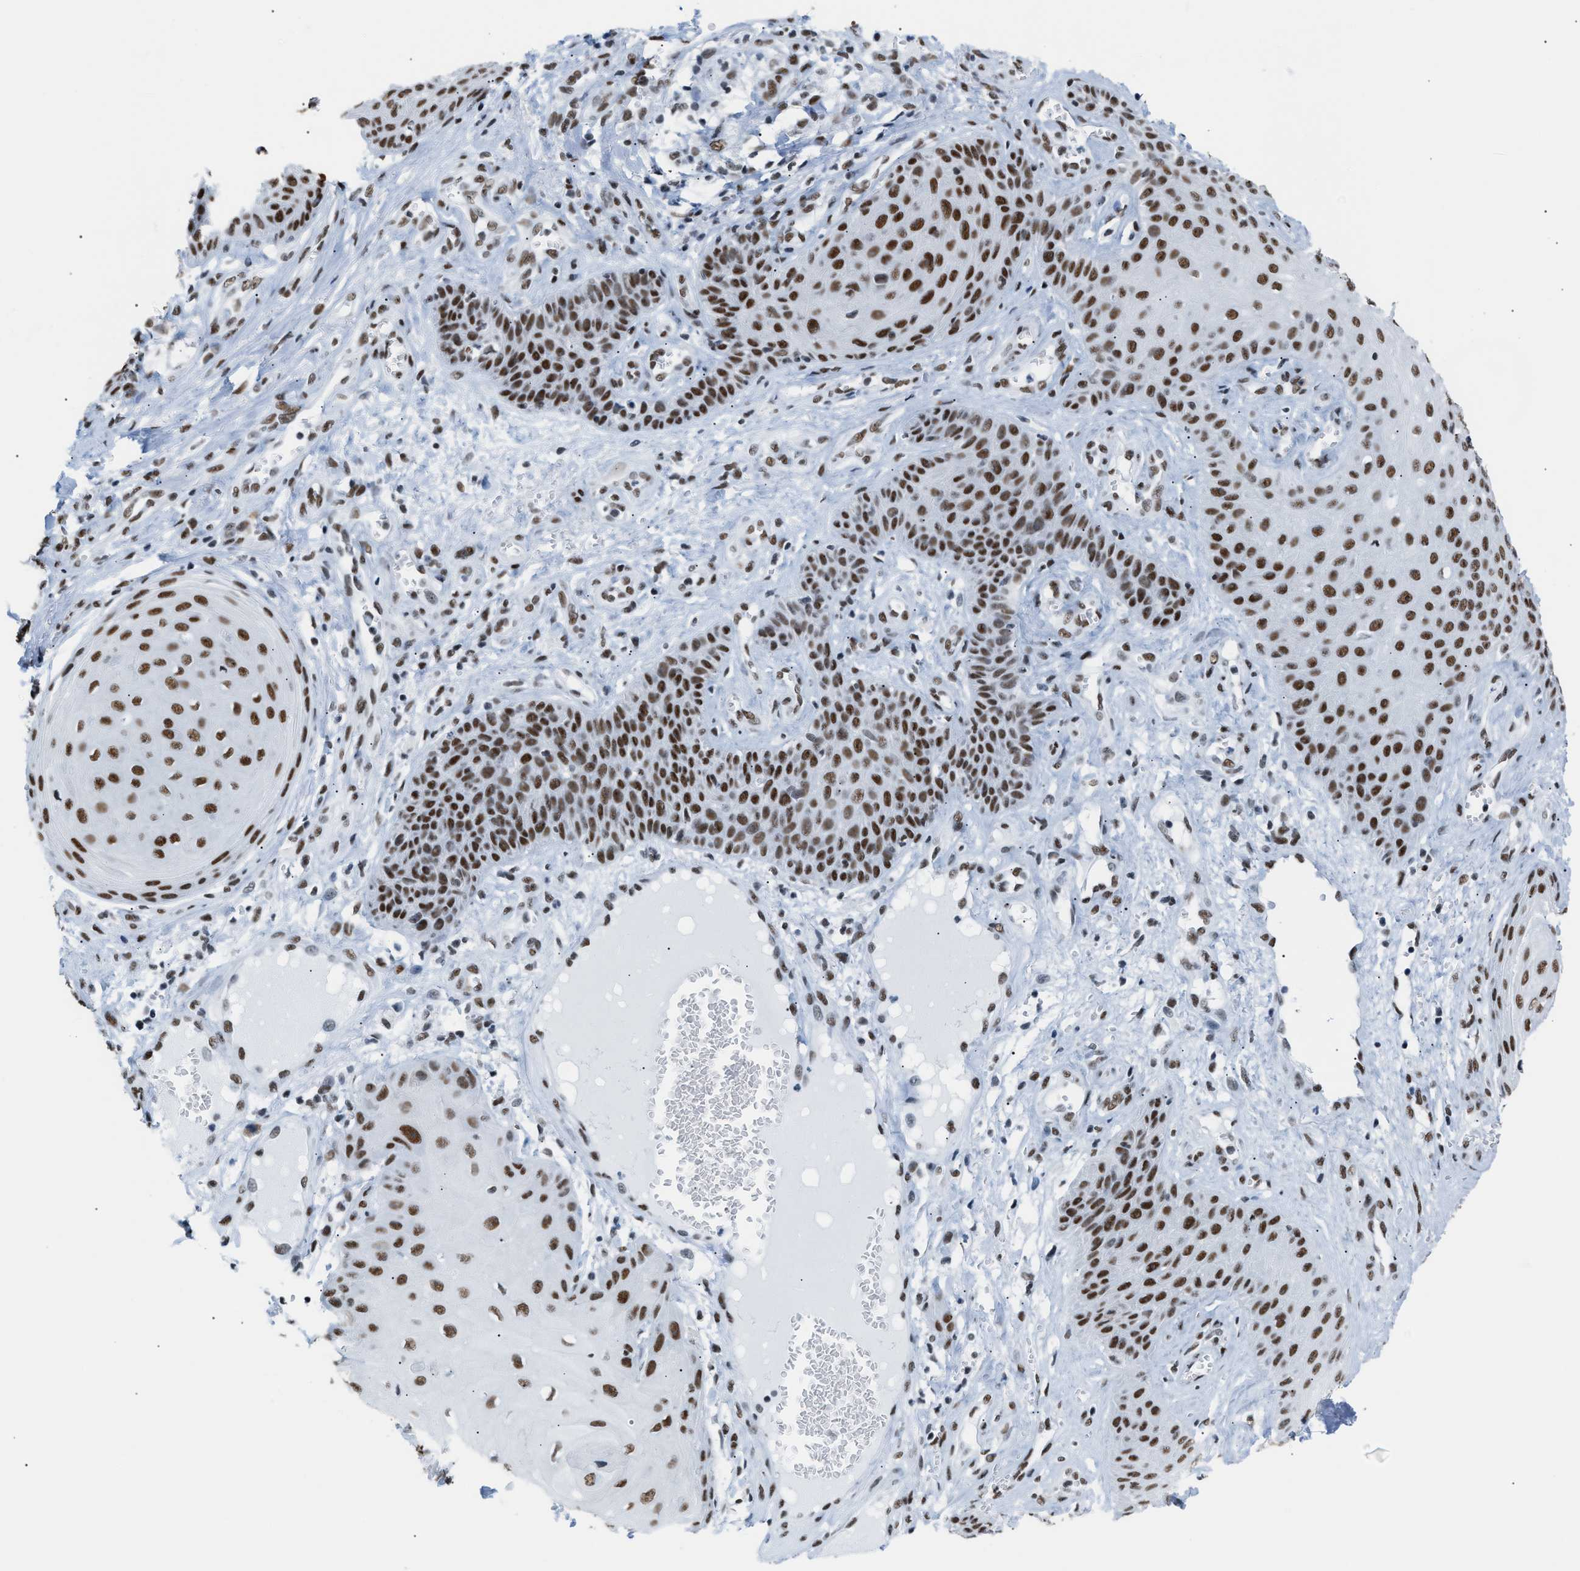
{"staining": {"intensity": "strong", "quantity": "25%-75%", "location": "nuclear"}, "tissue": "skin cancer", "cell_type": "Tumor cells", "image_type": "cancer", "snomed": [{"axis": "morphology", "description": "Squamous cell carcinoma, NOS"}, {"axis": "topography", "description": "Skin"}], "caption": "High-power microscopy captured an immunohistochemistry (IHC) micrograph of squamous cell carcinoma (skin), revealing strong nuclear expression in approximately 25%-75% of tumor cells.", "gene": "CCAR2", "patient": {"sex": "male", "age": 74}}